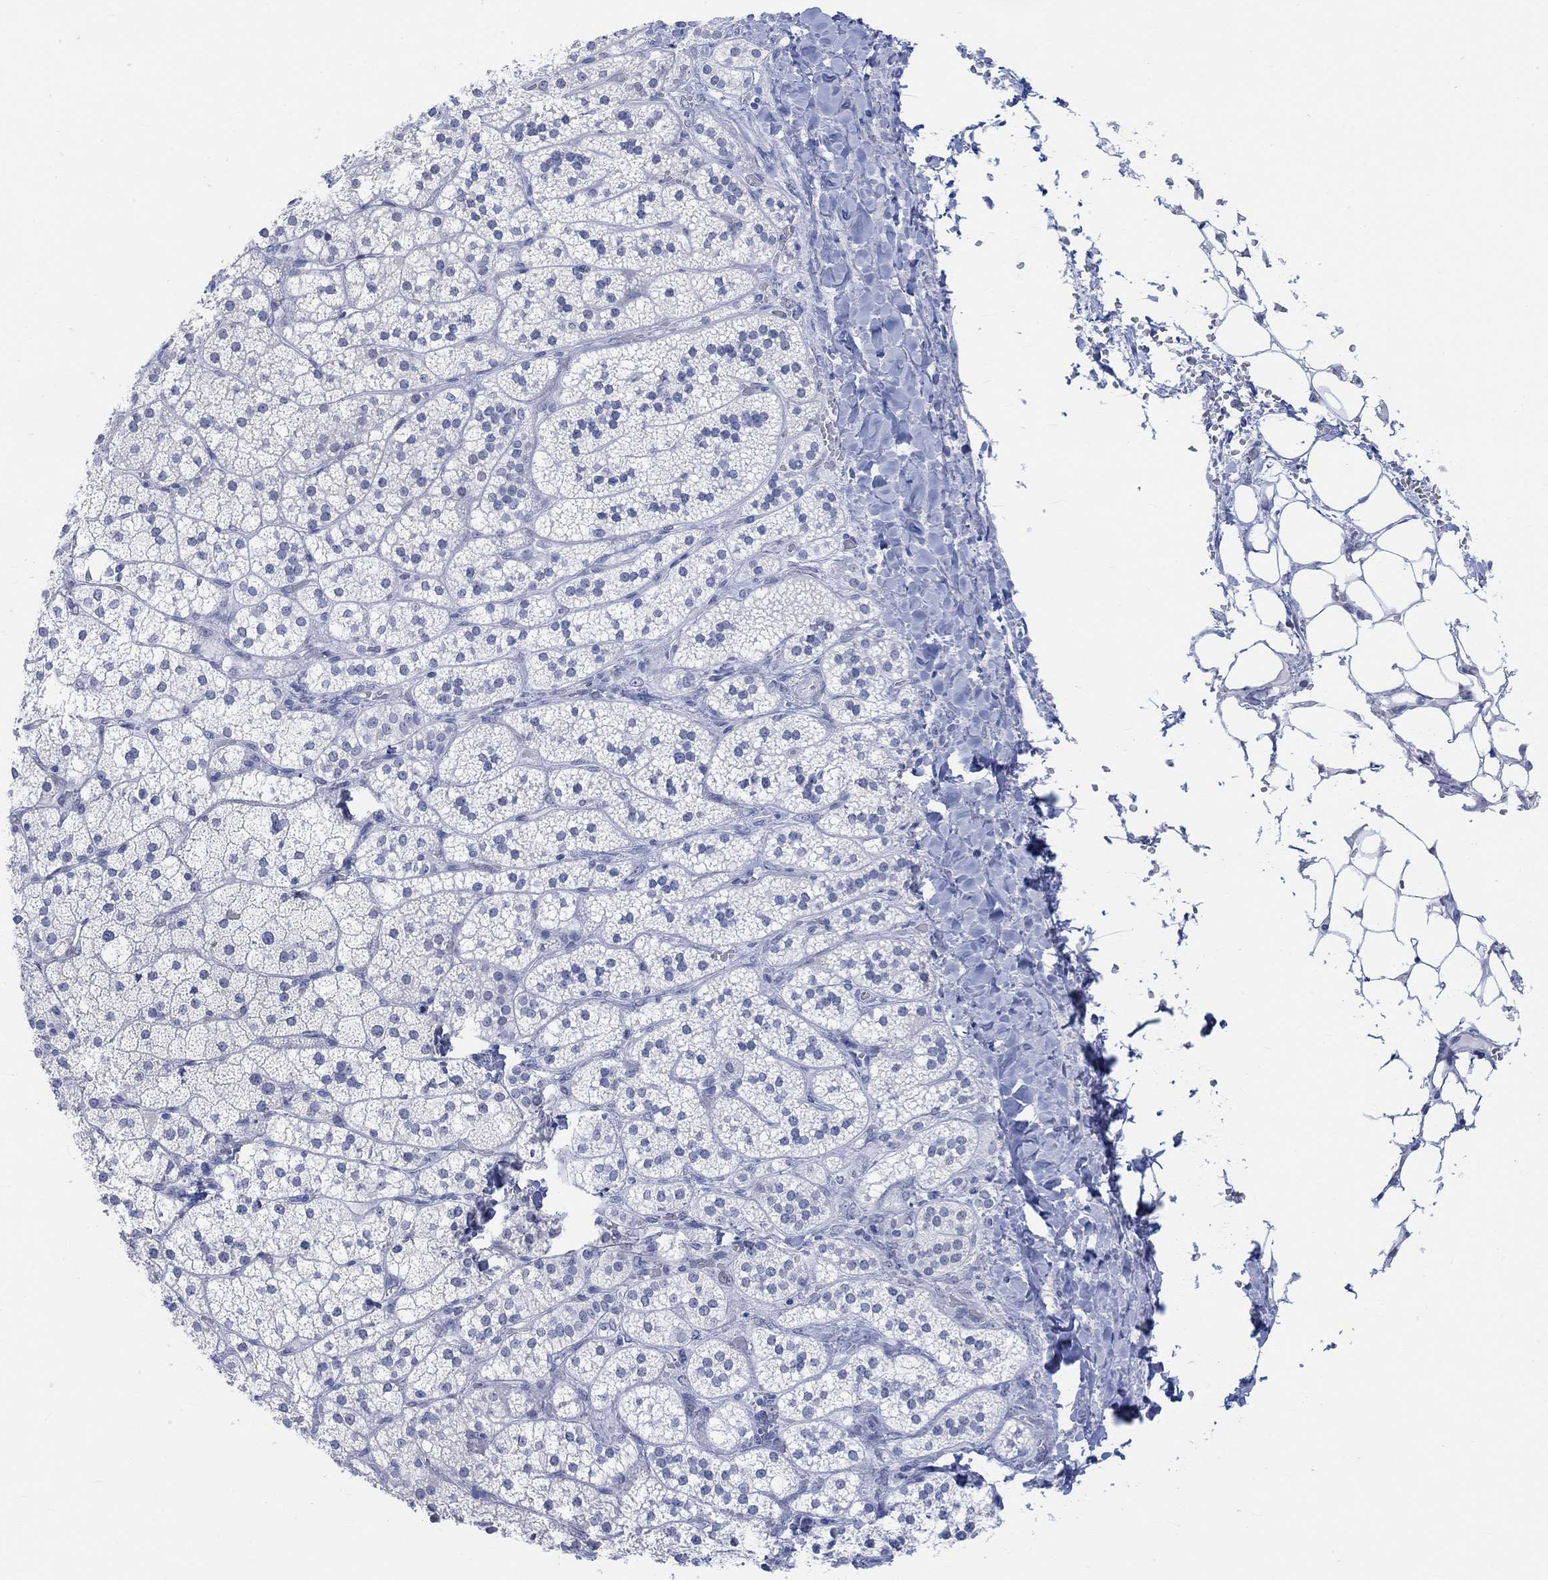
{"staining": {"intensity": "negative", "quantity": "none", "location": "none"}, "tissue": "adrenal gland", "cell_type": "Glandular cells", "image_type": "normal", "snomed": [{"axis": "morphology", "description": "Normal tissue, NOS"}, {"axis": "topography", "description": "Adrenal gland"}], "caption": "Immunohistochemical staining of benign adrenal gland shows no significant expression in glandular cells. (Stains: DAB (3,3'-diaminobenzidine) immunohistochemistry (IHC) with hematoxylin counter stain, Microscopy: brightfield microscopy at high magnification).", "gene": "AK8", "patient": {"sex": "male", "age": 53}}